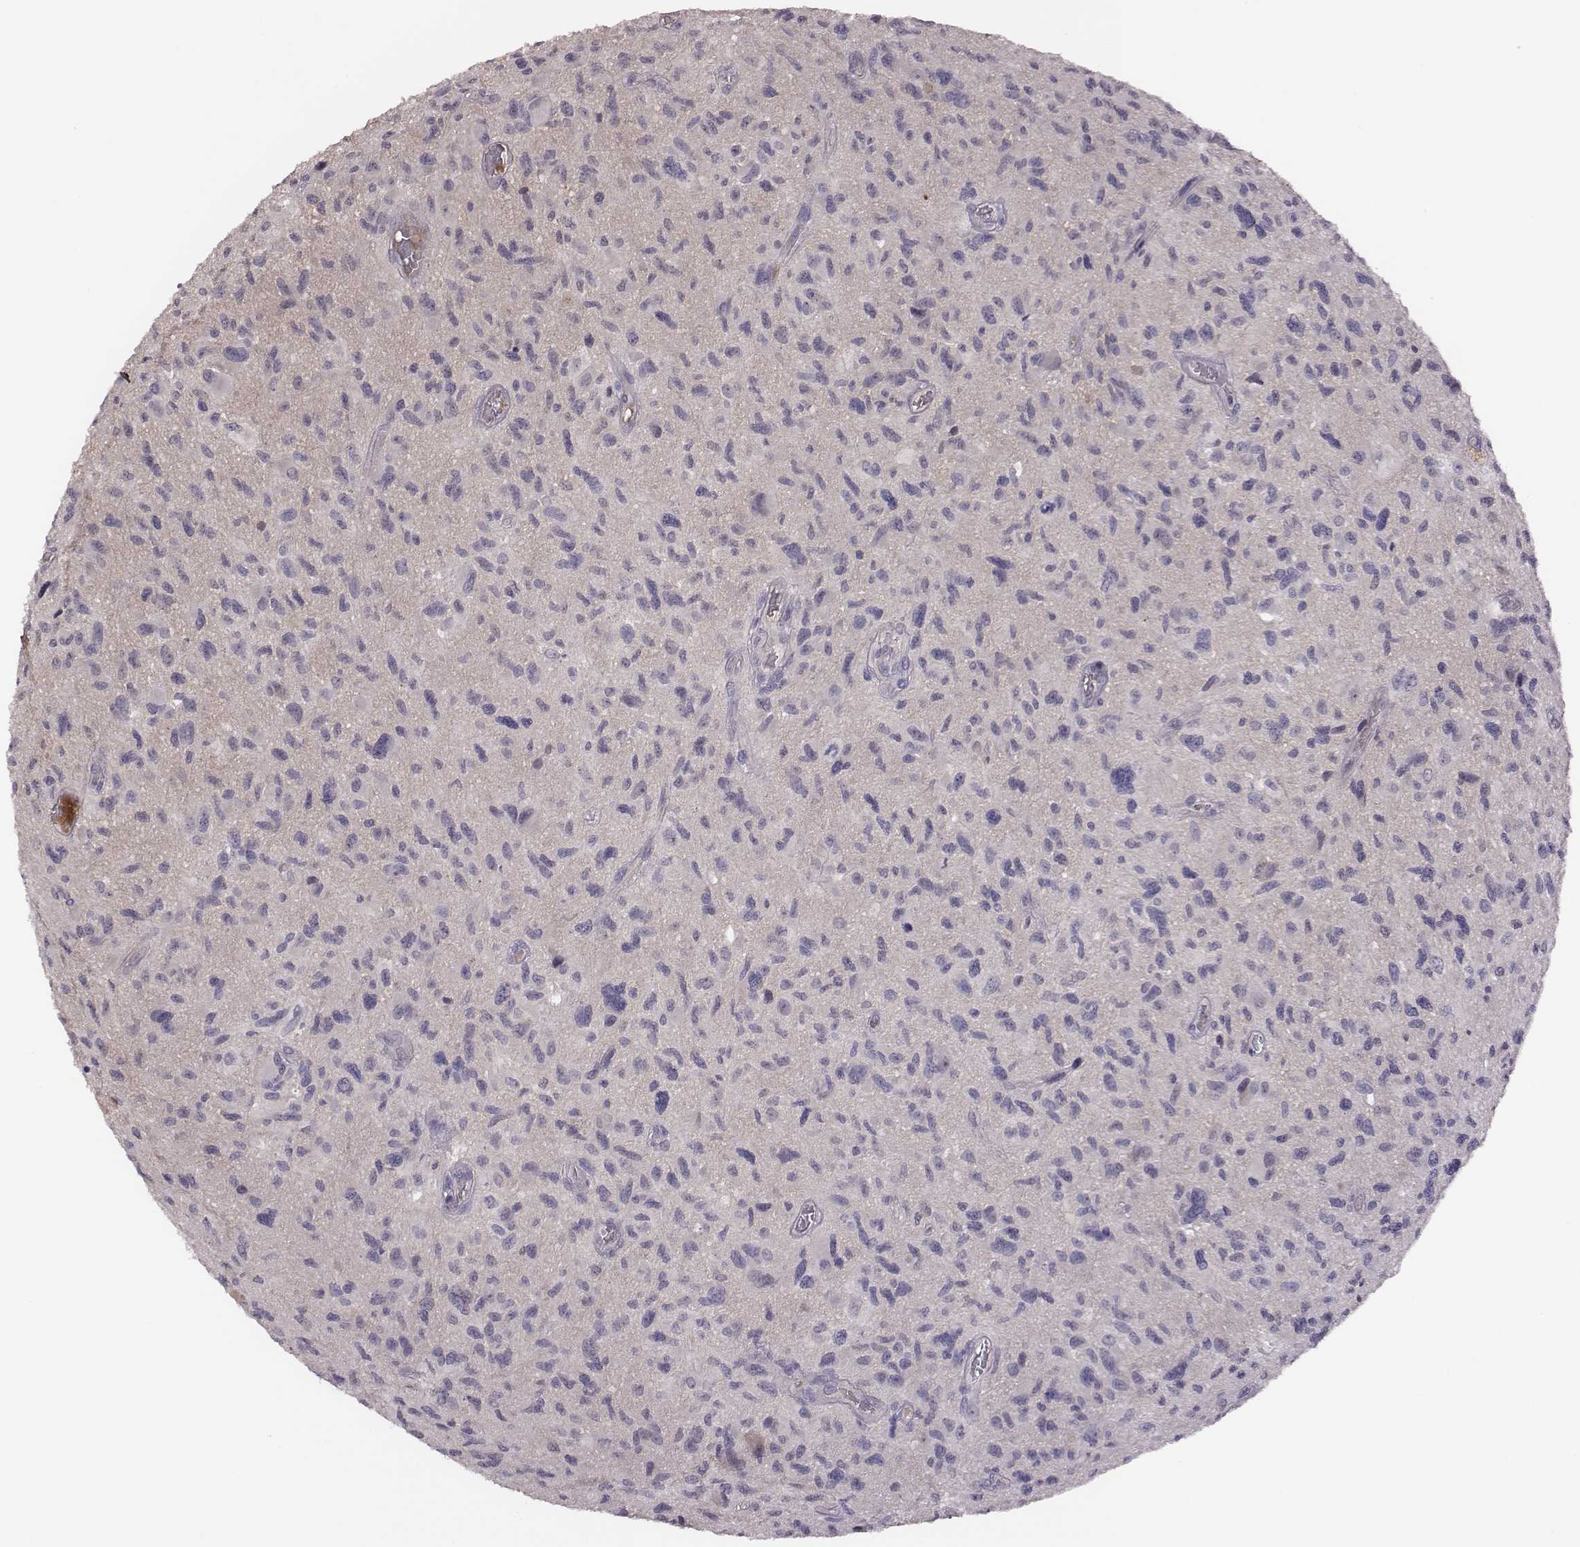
{"staining": {"intensity": "negative", "quantity": "none", "location": "none"}, "tissue": "glioma", "cell_type": "Tumor cells", "image_type": "cancer", "snomed": [{"axis": "morphology", "description": "Glioma, malignant, NOS"}, {"axis": "morphology", "description": "Glioma, malignant, High grade"}, {"axis": "topography", "description": "Brain"}], "caption": "DAB immunohistochemical staining of glioma reveals no significant staining in tumor cells.", "gene": "KMO", "patient": {"sex": "female", "age": 71}}